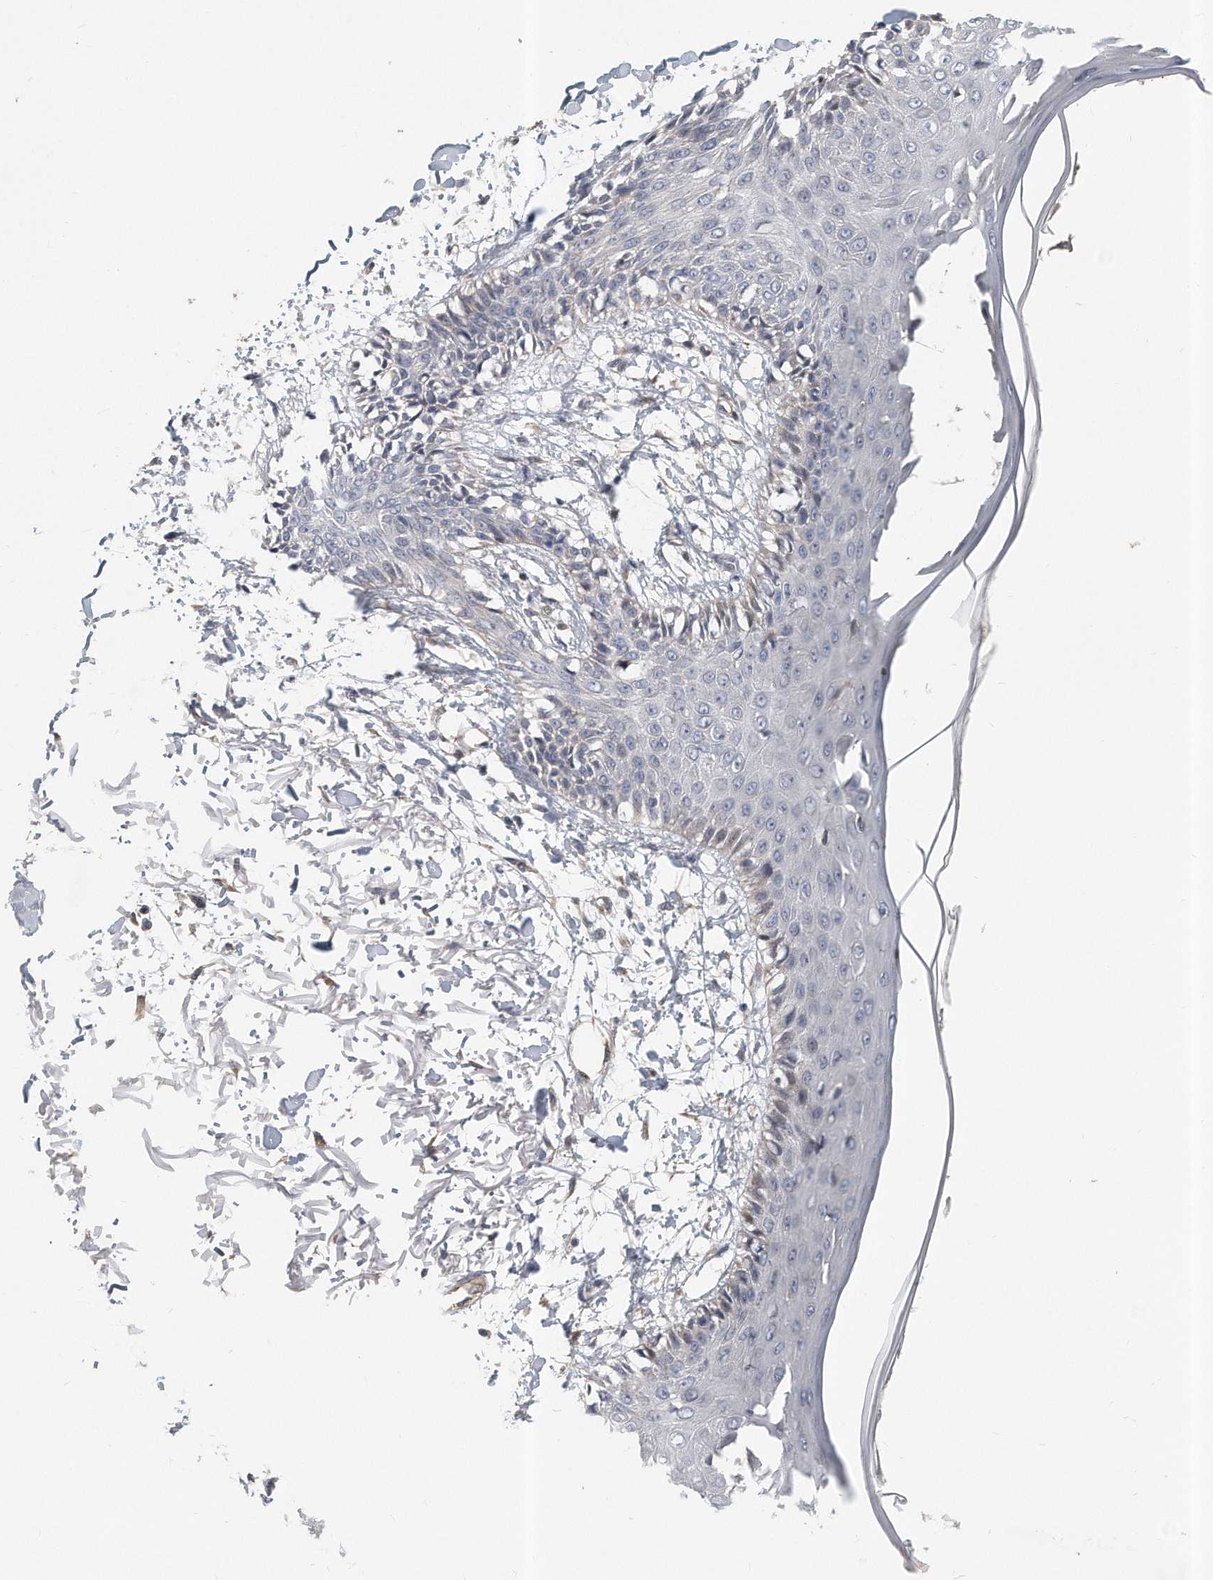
{"staining": {"intensity": "negative", "quantity": "none", "location": "none"}, "tissue": "skin", "cell_type": "Fibroblasts", "image_type": "normal", "snomed": [{"axis": "morphology", "description": "Normal tissue, NOS"}, {"axis": "morphology", "description": "Squamous cell carcinoma, NOS"}, {"axis": "topography", "description": "Skin"}, {"axis": "topography", "description": "Peripheral nerve tissue"}], "caption": "This is an immunohistochemistry (IHC) histopathology image of unremarkable human skin. There is no positivity in fibroblasts.", "gene": "PCDH8", "patient": {"sex": "male", "age": 83}}